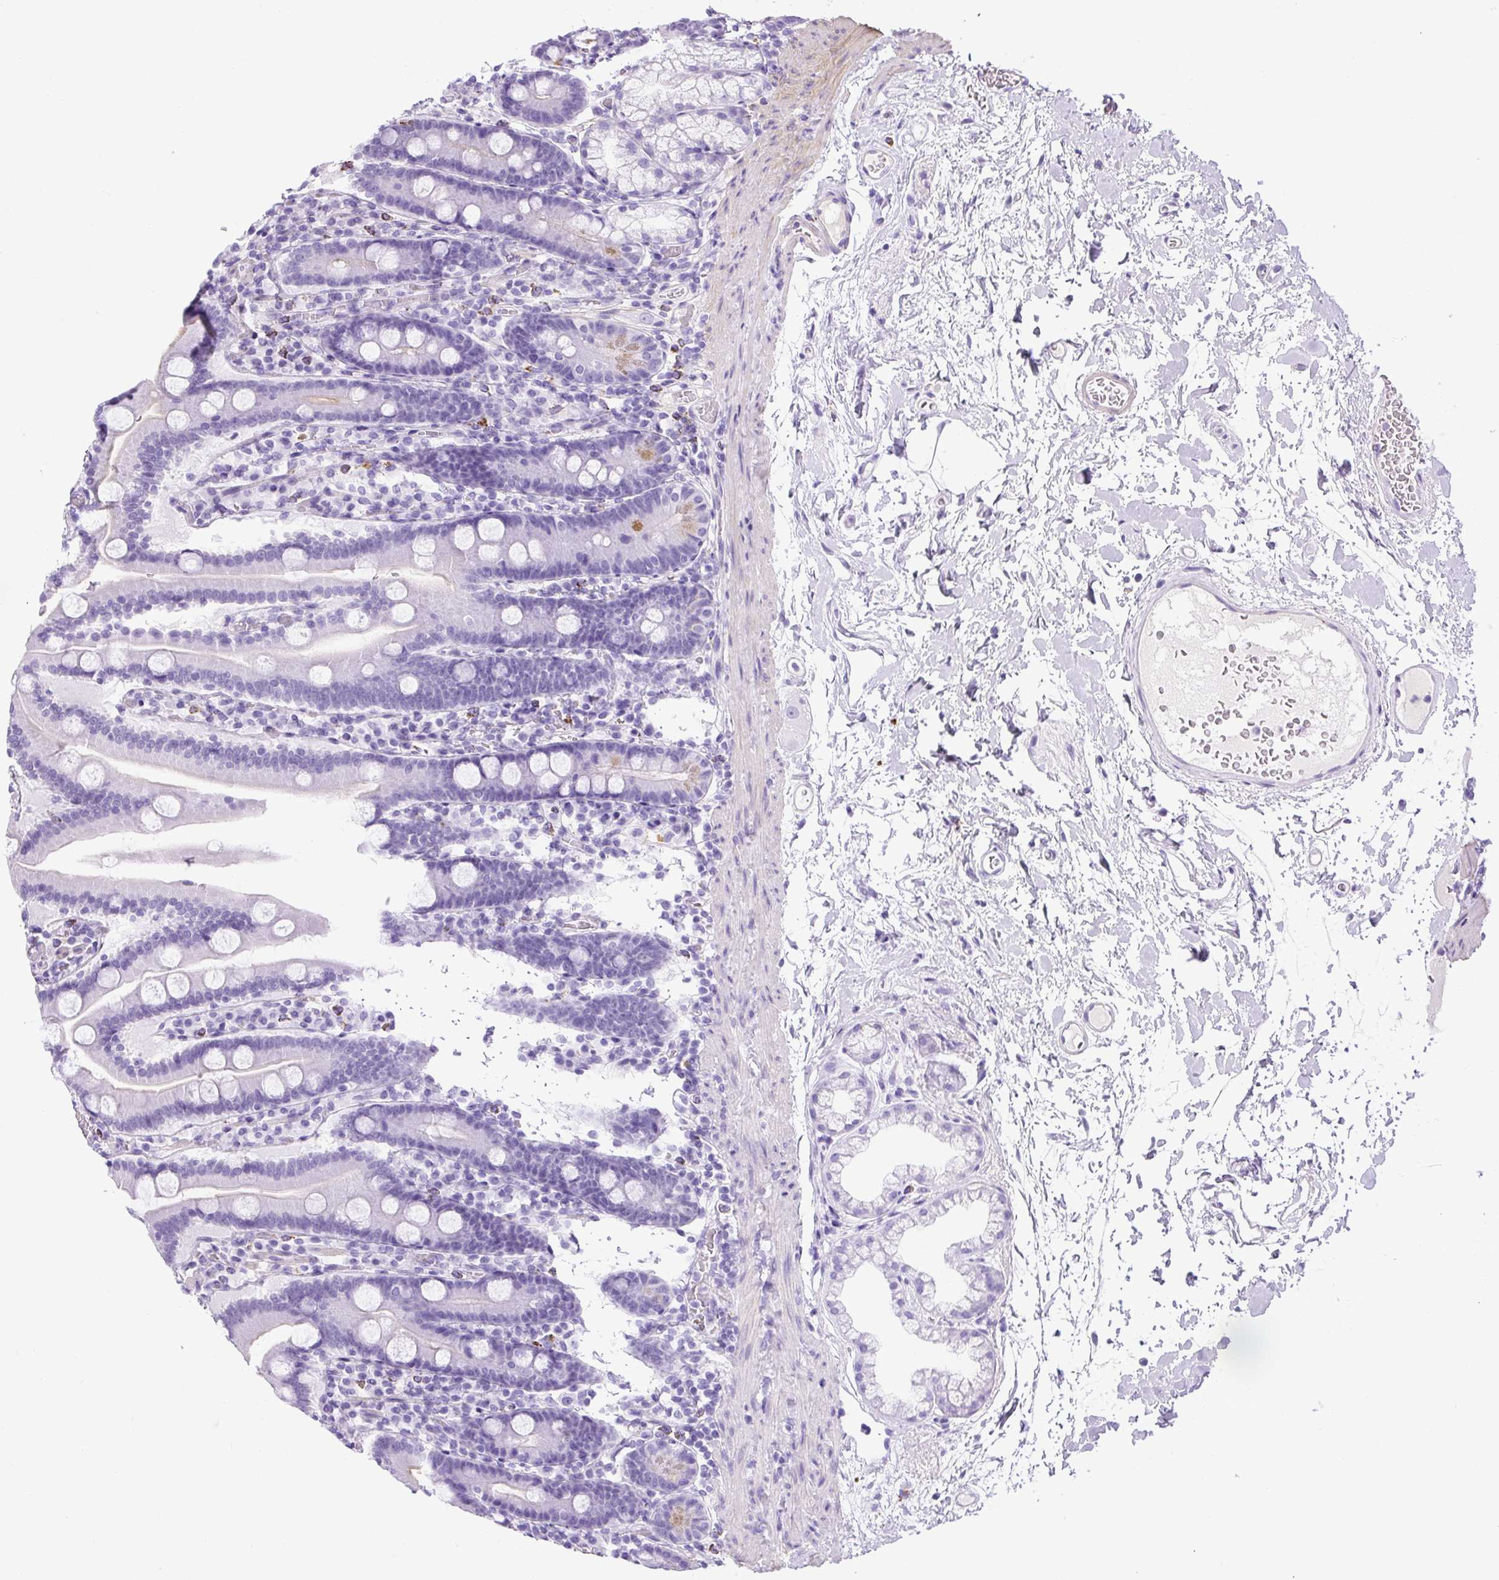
{"staining": {"intensity": "weak", "quantity": "<25%", "location": "cytoplasmic/membranous"}, "tissue": "duodenum", "cell_type": "Glandular cells", "image_type": "normal", "snomed": [{"axis": "morphology", "description": "Normal tissue, NOS"}, {"axis": "topography", "description": "Duodenum"}], "caption": "This micrograph is of normal duodenum stained with immunohistochemistry (IHC) to label a protein in brown with the nuclei are counter-stained blue. There is no staining in glandular cells.", "gene": "VWA7", "patient": {"sex": "male", "age": 55}}